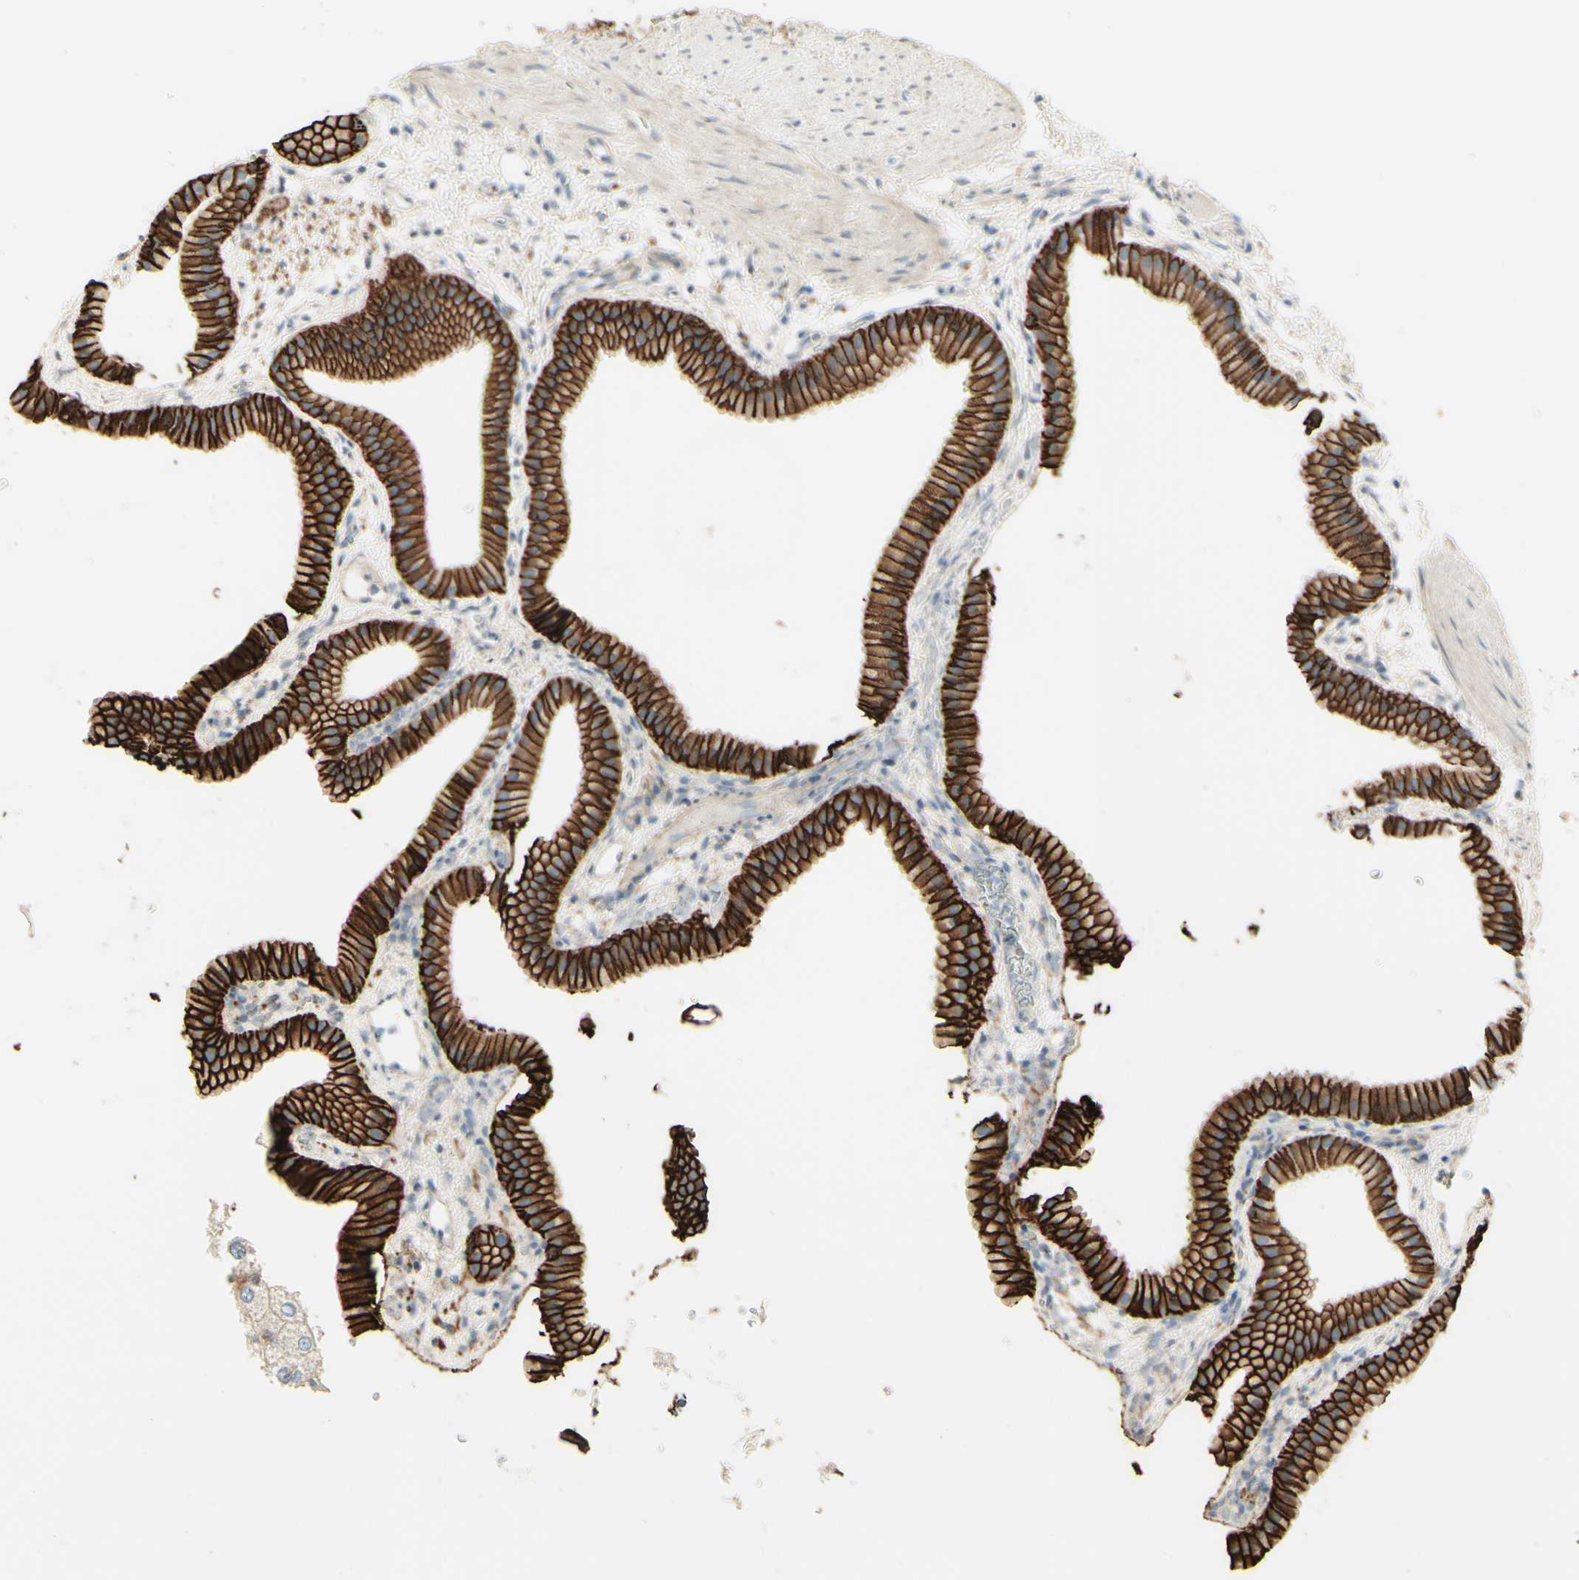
{"staining": {"intensity": "strong", "quantity": ">75%", "location": "cytoplasmic/membranous"}, "tissue": "gallbladder", "cell_type": "Glandular cells", "image_type": "normal", "snomed": [{"axis": "morphology", "description": "Normal tissue, NOS"}, {"axis": "topography", "description": "Gallbladder"}], "caption": "IHC photomicrograph of unremarkable gallbladder: gallbladder stained using immunohistochemistry (IHC) demonstrates high levels of strong protein expression localized specifically in the cytoplasmic/membranous of glandular cells, appearing as a cytoplasmic/membranous brown color.", "gene": "RNF149", "patient": {"sex": "female", "age": 64}}